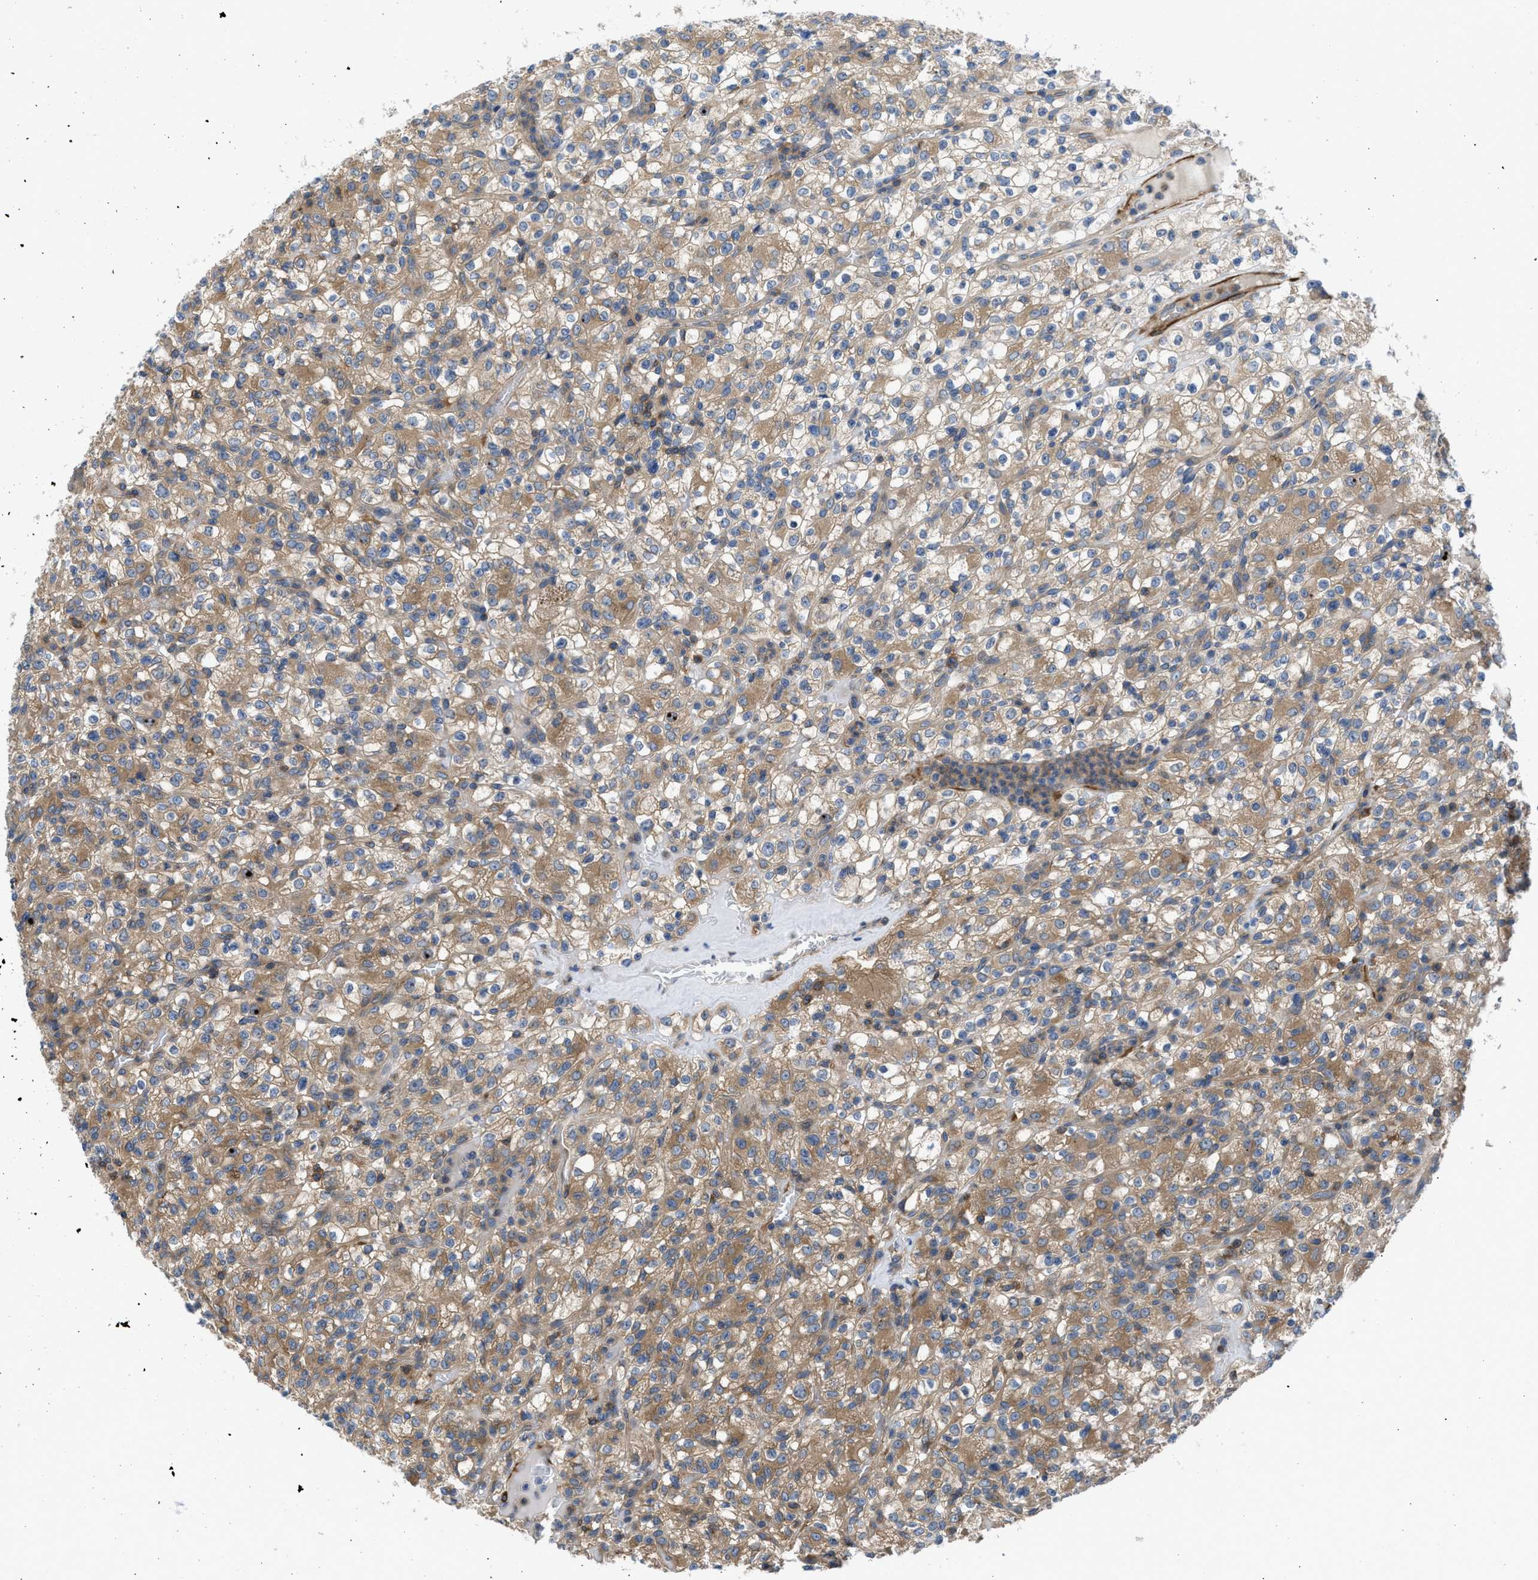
{"staining": {"intensity": "moderate", "quantity": ">75%", "location": "cytoplasmic/membranous"}, "tissue": "renal cancer", "cell_type": "Tumor cells", "image_type": "cancer", "snomed": [{"axis": "morphology", "description": "Normal tissue, NOS"}, {"axis": "morphology", "description": "Adenocarcinoma, NOS"}, {"axis": "topography", "description": "Kidney"}], "caption": "Tumor cells show medium levels of moderate cytoplasmic/membranous expression in about >75% of cells in renal cancer (adenocarcinoma).", "gene": "CHKB", "patient": {"sex": "female", "age": 72}}